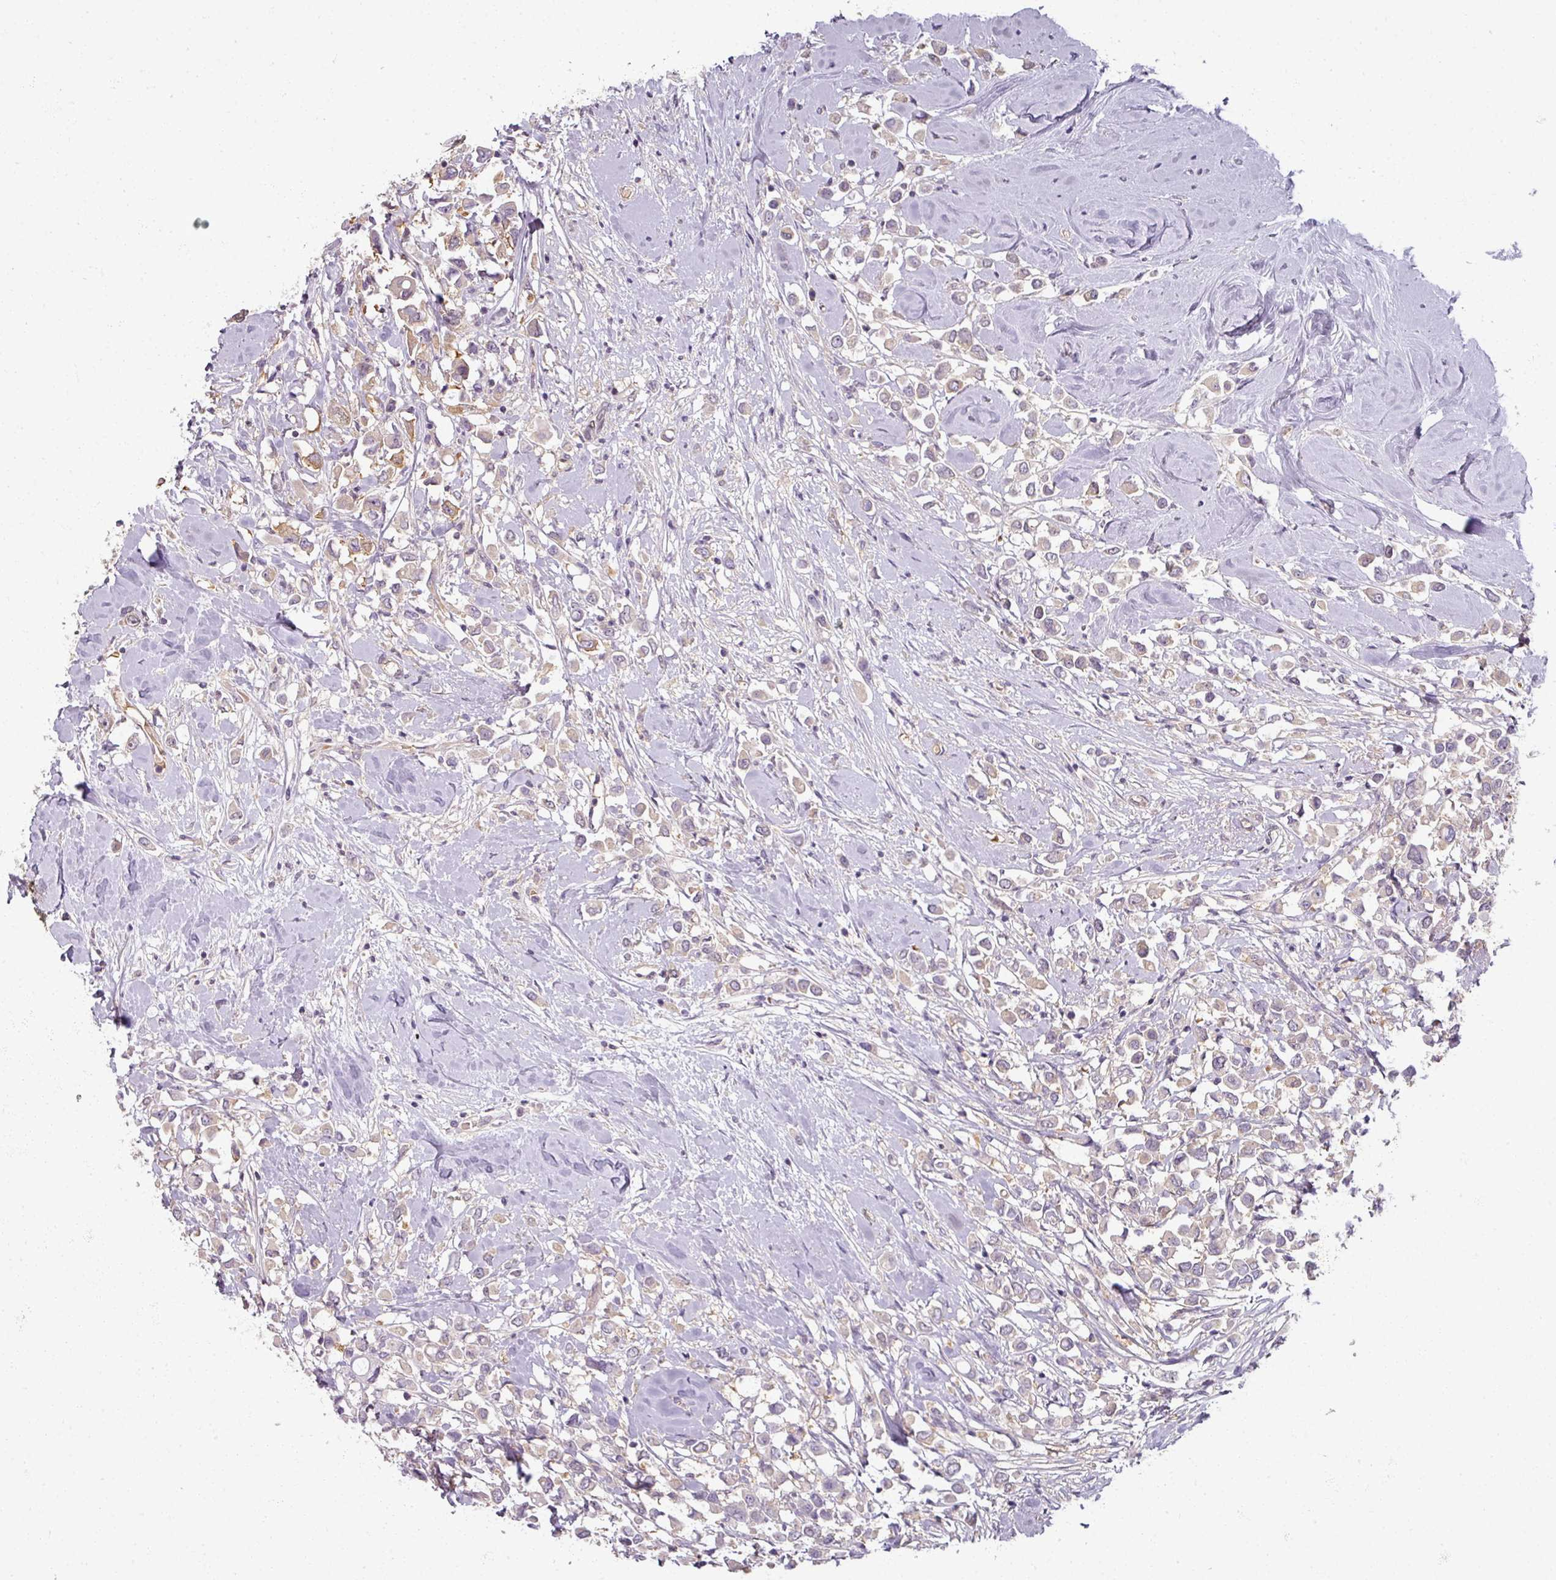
{"staining": {"intensity": "moderate", "quantity": "25%-75%", "location": "cytoplasmic/membranous"}, "tissue": "breast cancer", "cell_type": "Tumor cells", "image_type": "cancer", "snomed": [{"axis": "morphology", "description": "Duct carcinoma"}, {"axis": "topography", "description": "Breast"}], "caption": "The image displays staining of invasive ductal carcinoma (breast), revealing moderate cytoplasmic/membranous protein positivity (brown color) within tumor cells. (DAB (3,3'-diaminobenzidine) IHC, brown staining for protein, blue staining for nuclei).", "gene": "AGPAT4", "patient": {"sex": "female", "age": 61}}